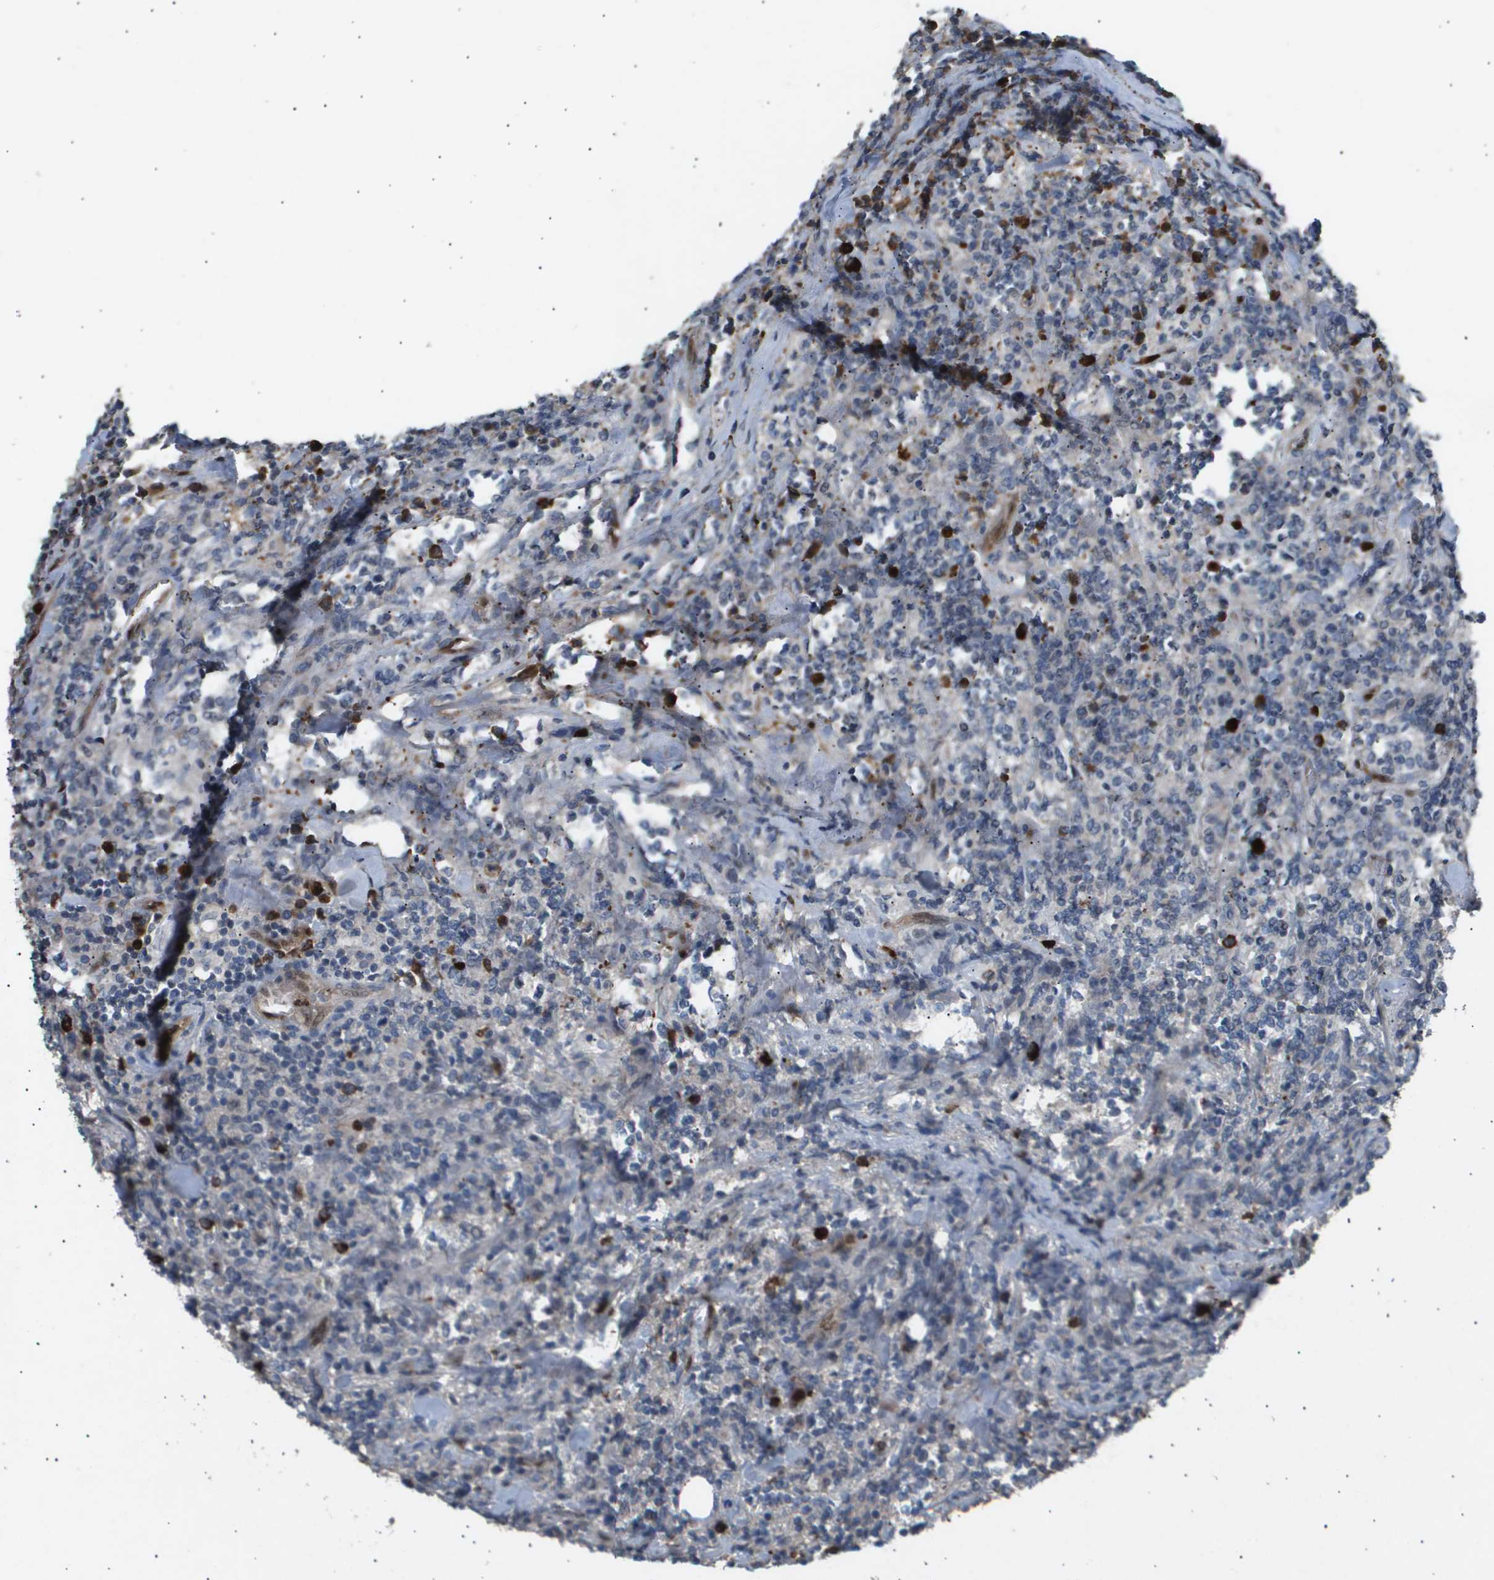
{"staining": {"intensity": "negative", "quantity": "none", "location": "none"}, "tissue": "lymphoma", "cell_type": "Tumor cells", "image_type": "cancer", "snomed": [{"axis": "morphology", "description": "Malignant lymphoma, non-Hodgkin's type, High grade"}, {"axis": "topography", "description": "Soft tissue"}], "caption": "Tumor cells show no significant positivity in lymphoma.", "gene": "ERG", "patient": {"sex": "male", "age": 18}}